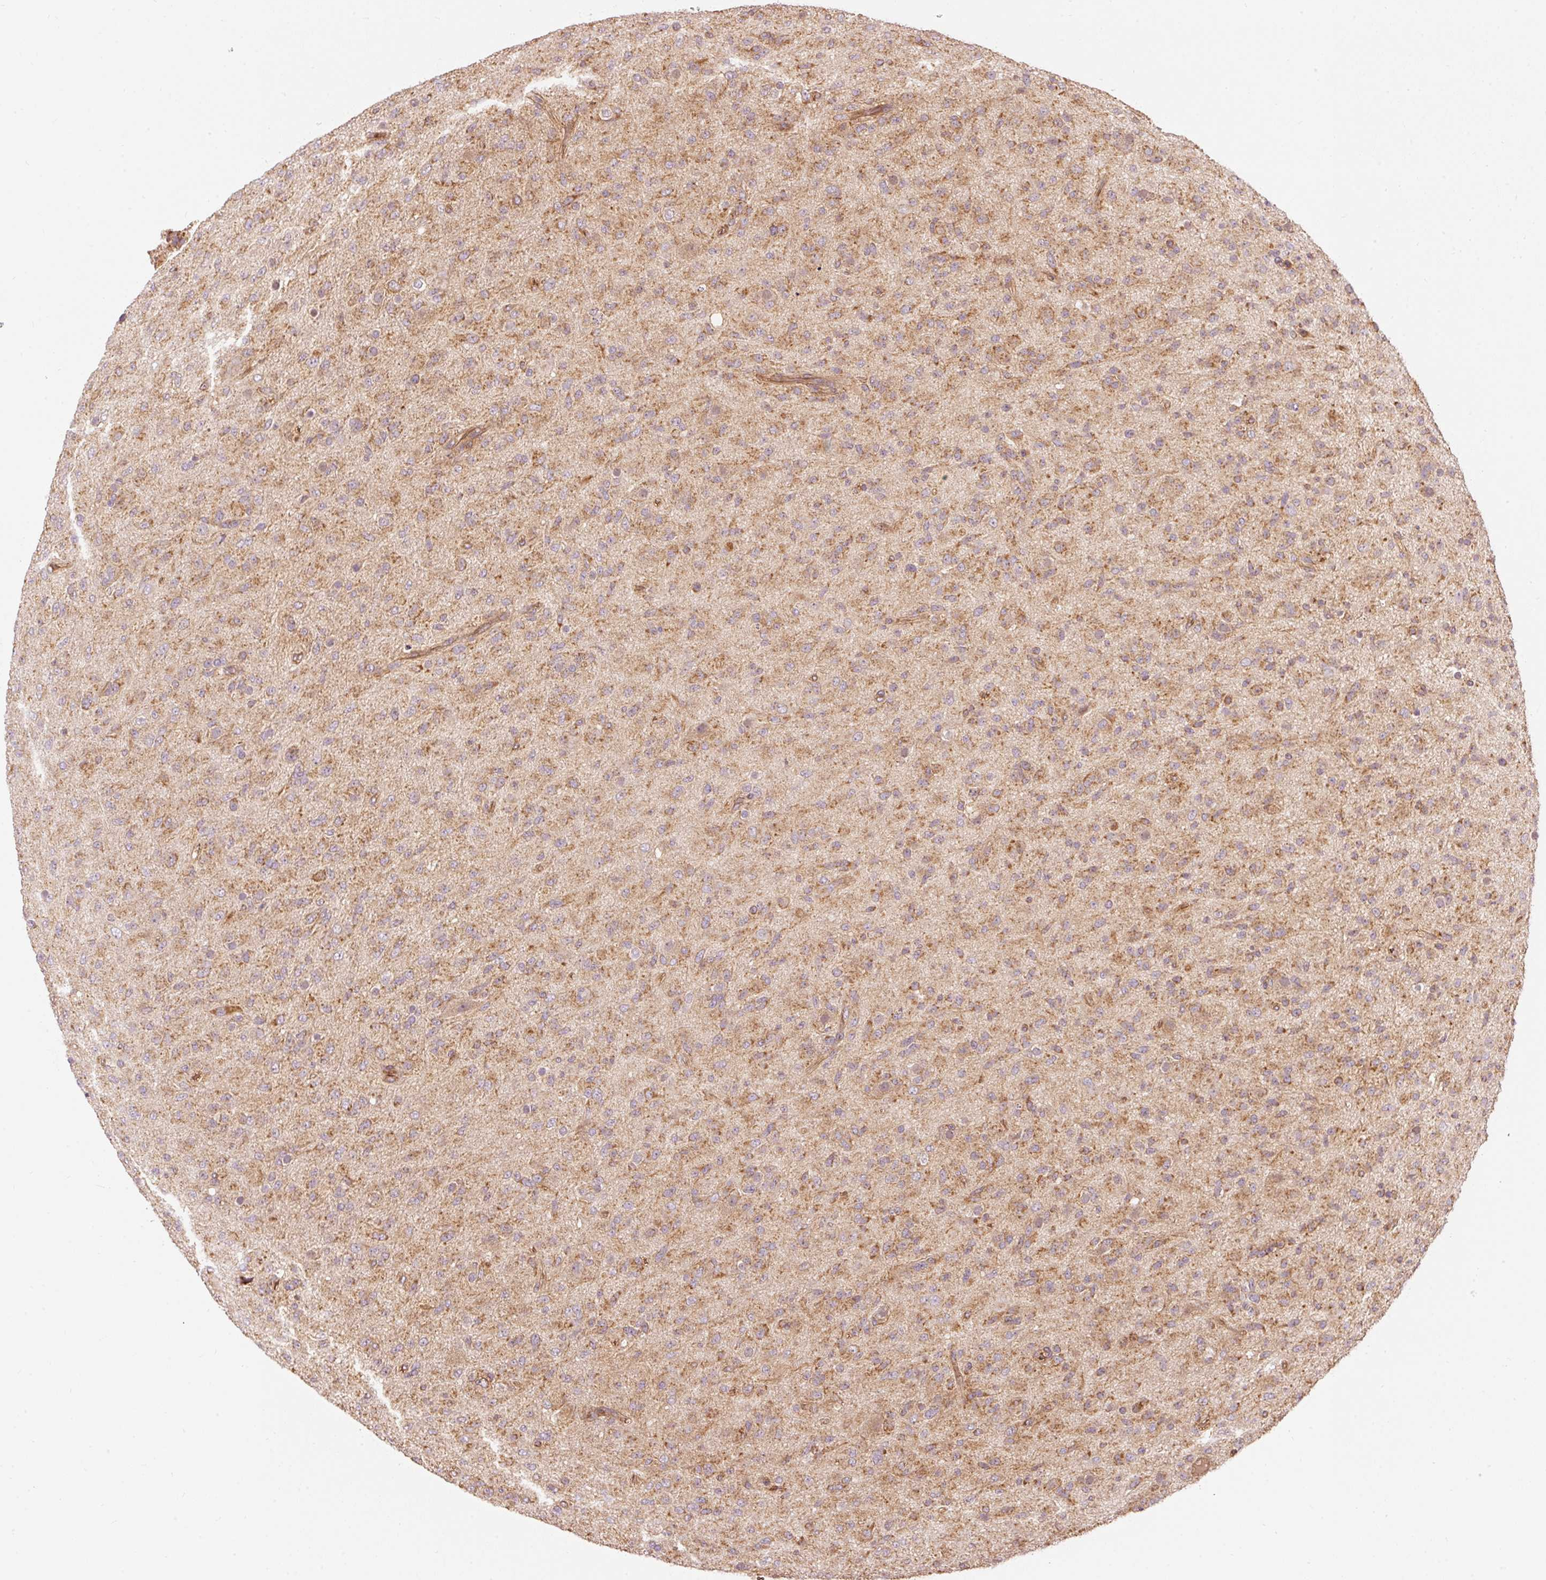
{"staining": {"intensity": "moderate", "quantity": "25%-75%", "location": "cytoplasmic/membranous"}, "tissue": "glioma", "cell_type": "Tumor cells", "image_type": "cancer", "snomed": [{"axis": "morphology", "description": "Glioma, malignant, Low grade"}, {"axis": "topography", "description": "Brain"}], "caption": "Protein staining shows moderate cytoplasmic/membranous expression in about 25%-75% of tumor cells in malignant glioma (low-grade).", "gene": "ADCY4", "patient": {"sex": "male", "age": 65}}